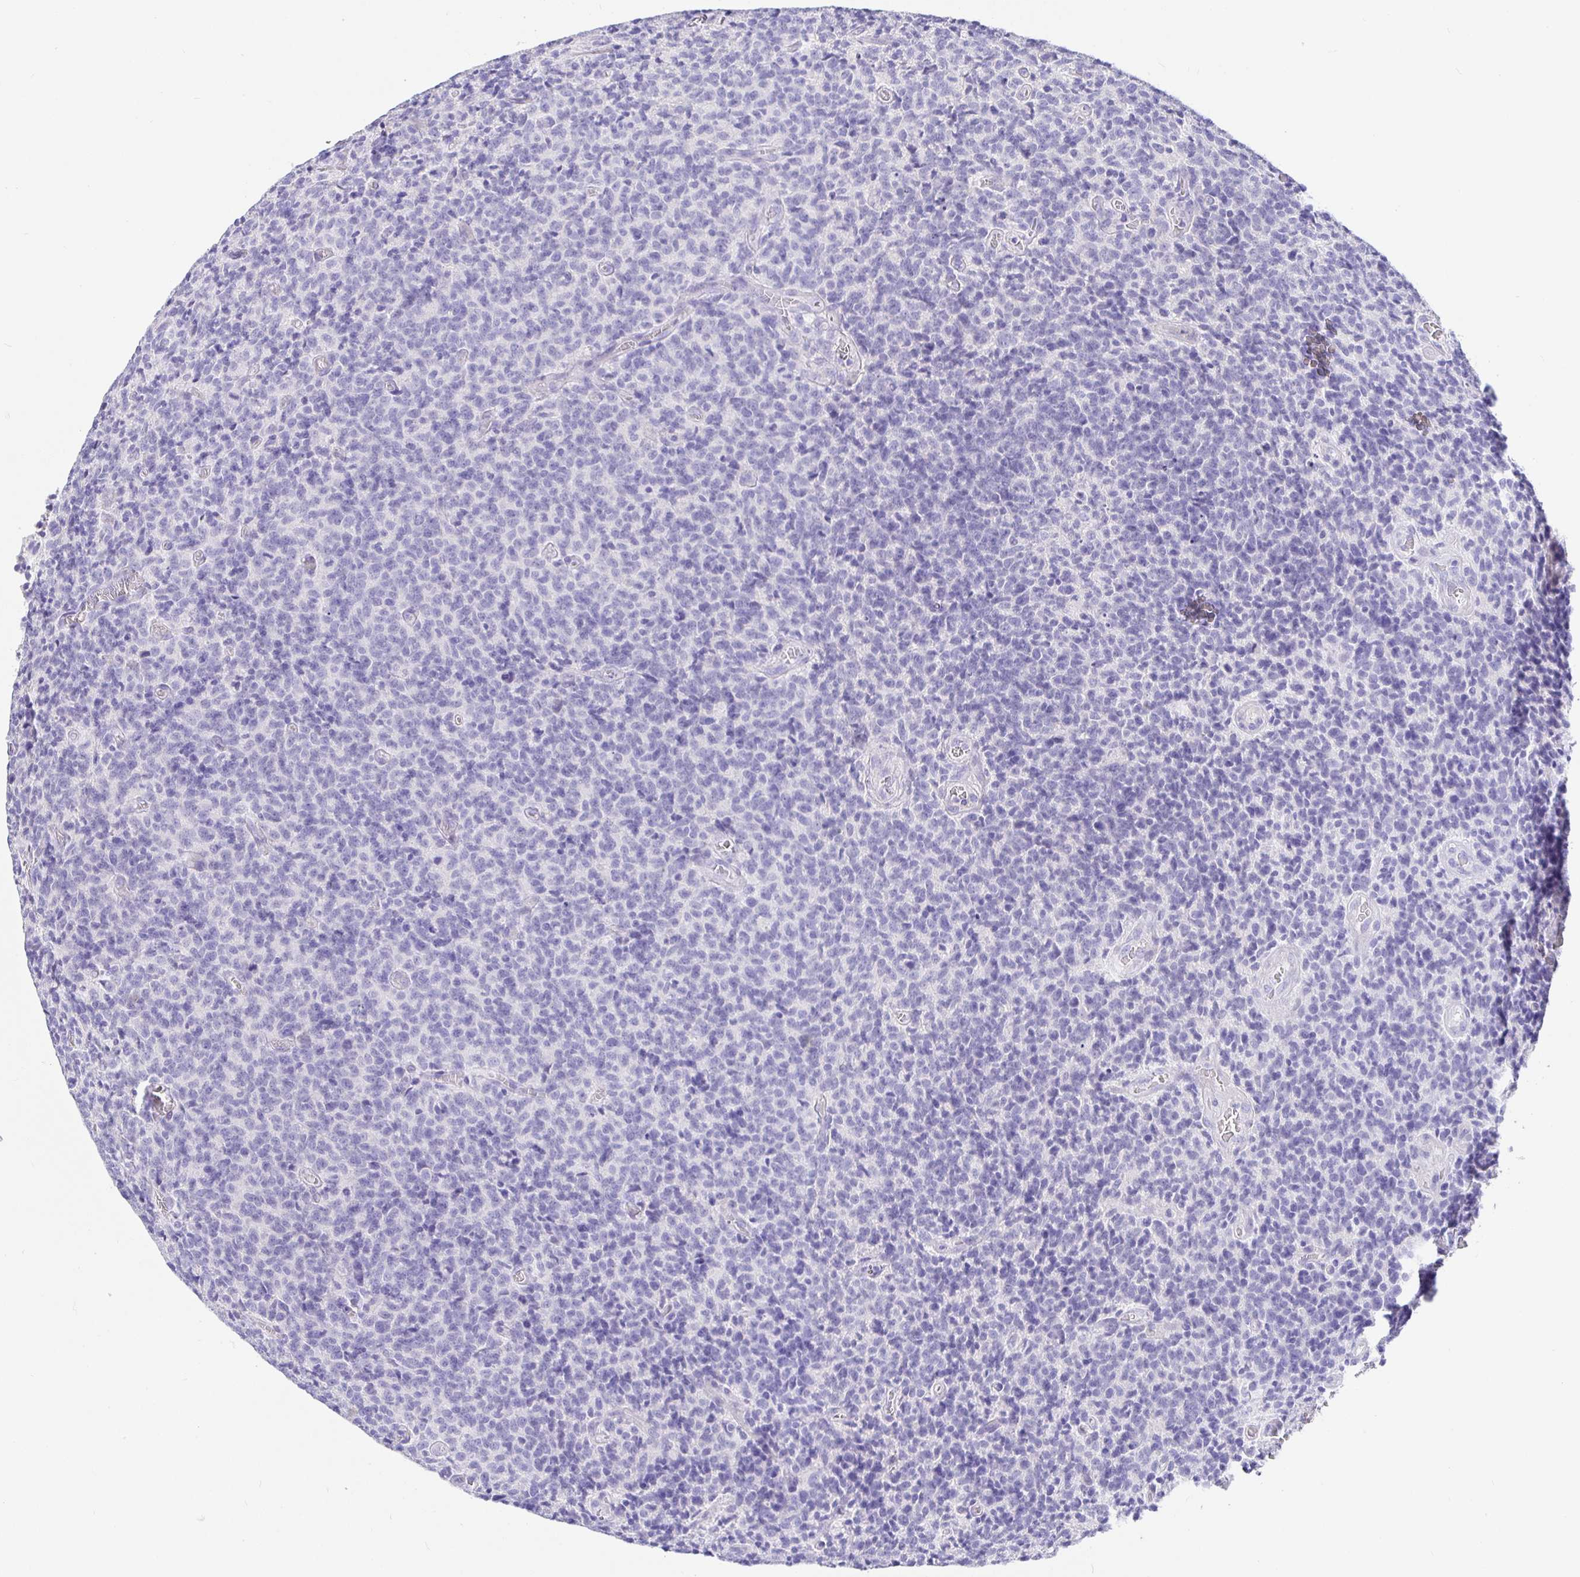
{"staining": {"intensity": "negative", "quantity": "none", "location": "none"}, "tissue": "glioma", "cell_type": "Tumor cells", "image_type": "cancer", "snomed": [{"axis": "morphology", "description": "Glioma, malignant, High grade"}, {"axis": "topography", "description": "Brain"}], "caption": "IHC of high-grade glioma (malignant) exhibits no staining in tumor cells.", "gene": "TPTE", "patient": {"sex": "male", "age": 76}}